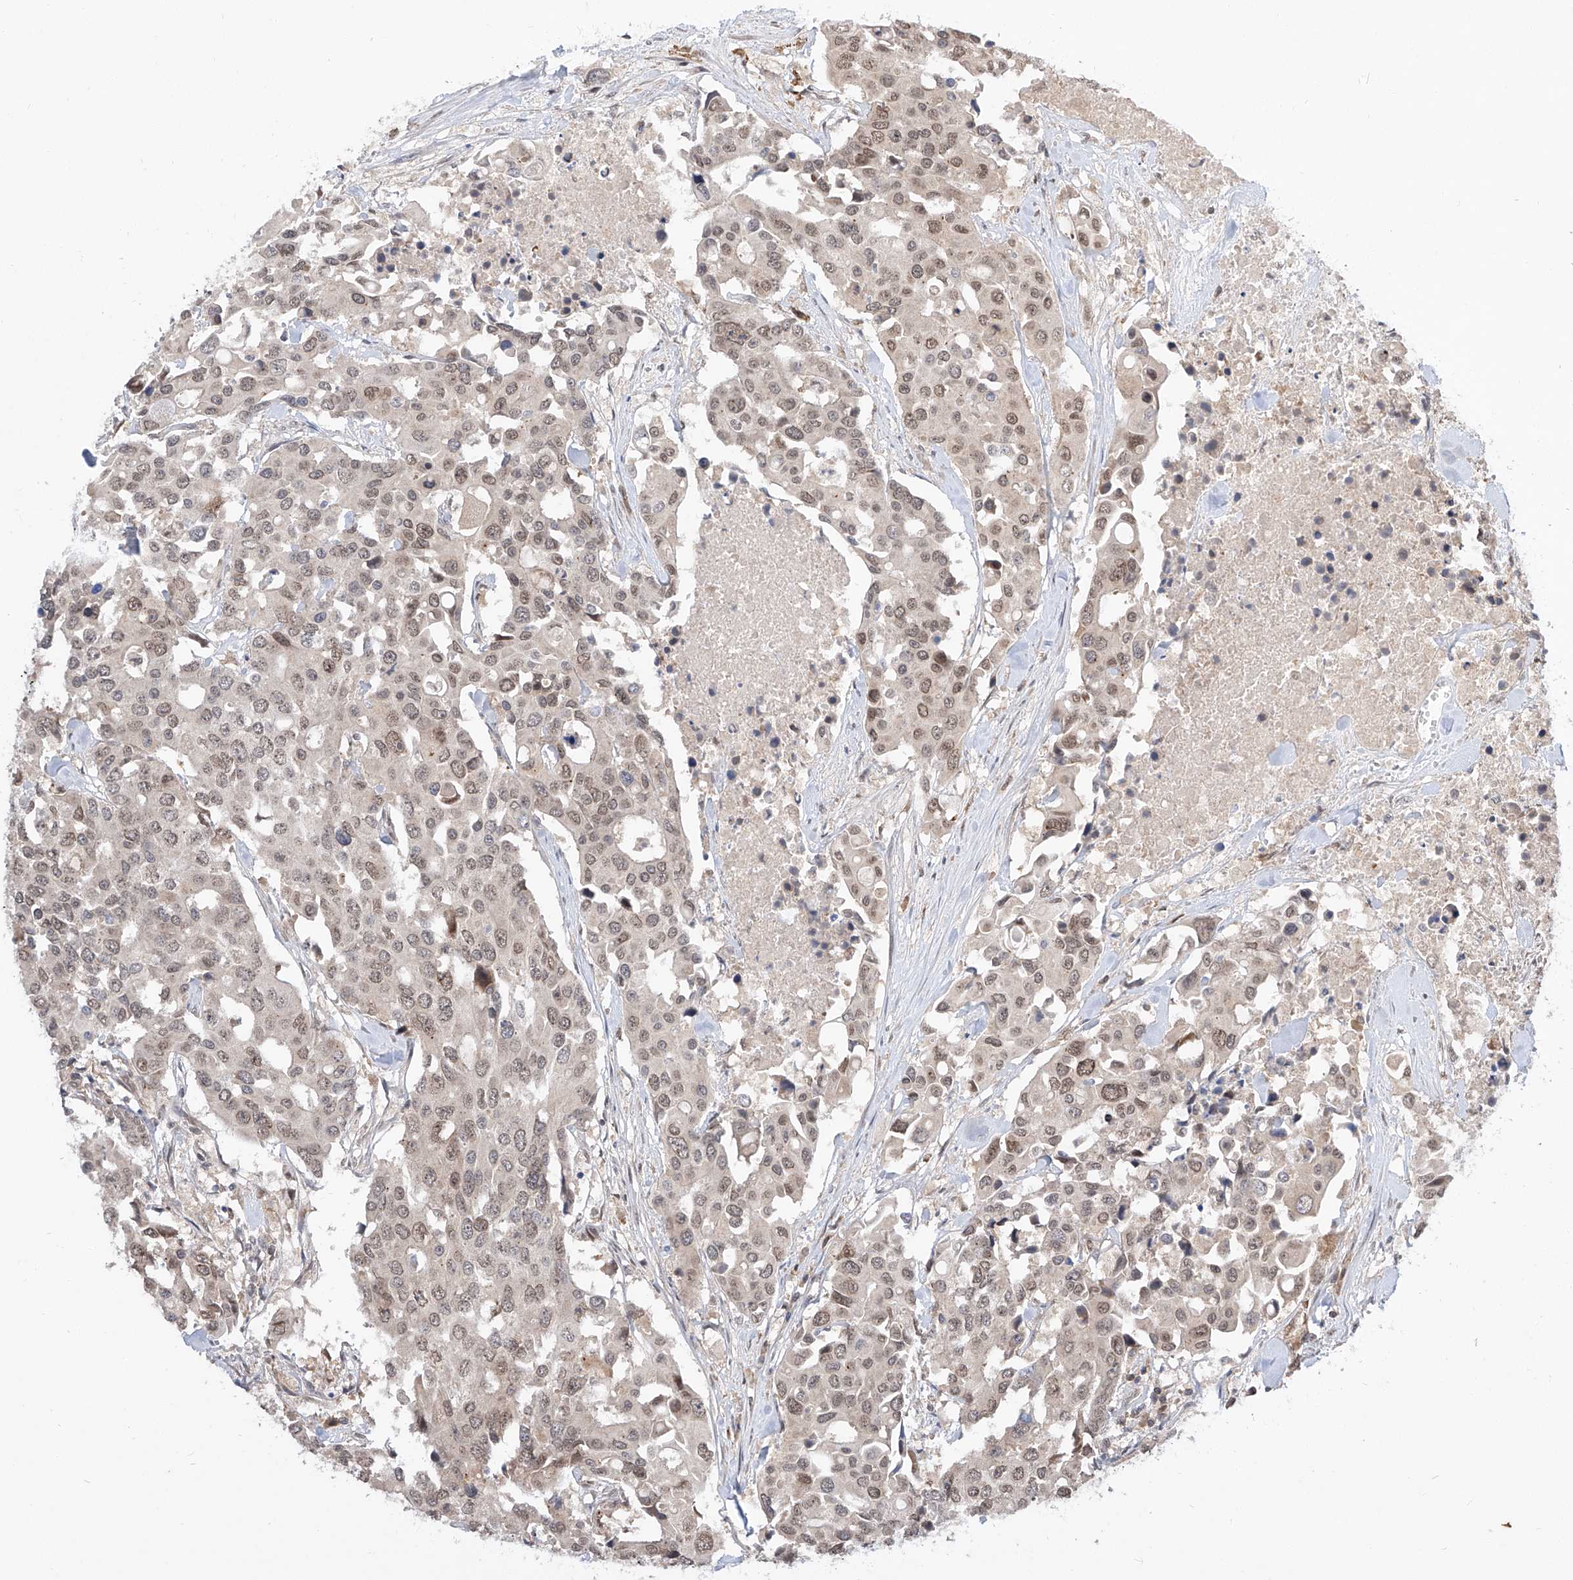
{"staining": {"intensity": "moderate", "quantity": ">75%", "location": "nuclear"}, "tissue": "colorectal cancer", "cell_type": "Tumor cells", "image_type": "cancer", "snomed": [{"axis": "morphology", "description": "Adenocarcinoma, NOS"}, {"axis": "topography", "description": "Colon"}], "caption": "Tumor cells show medium levels of moderate nuclear staining in about >75% of cells in human adenocarcinoma (colorectal).", "gene": "DIRAS3", "patient": {"sex": "male", "age": 77}}